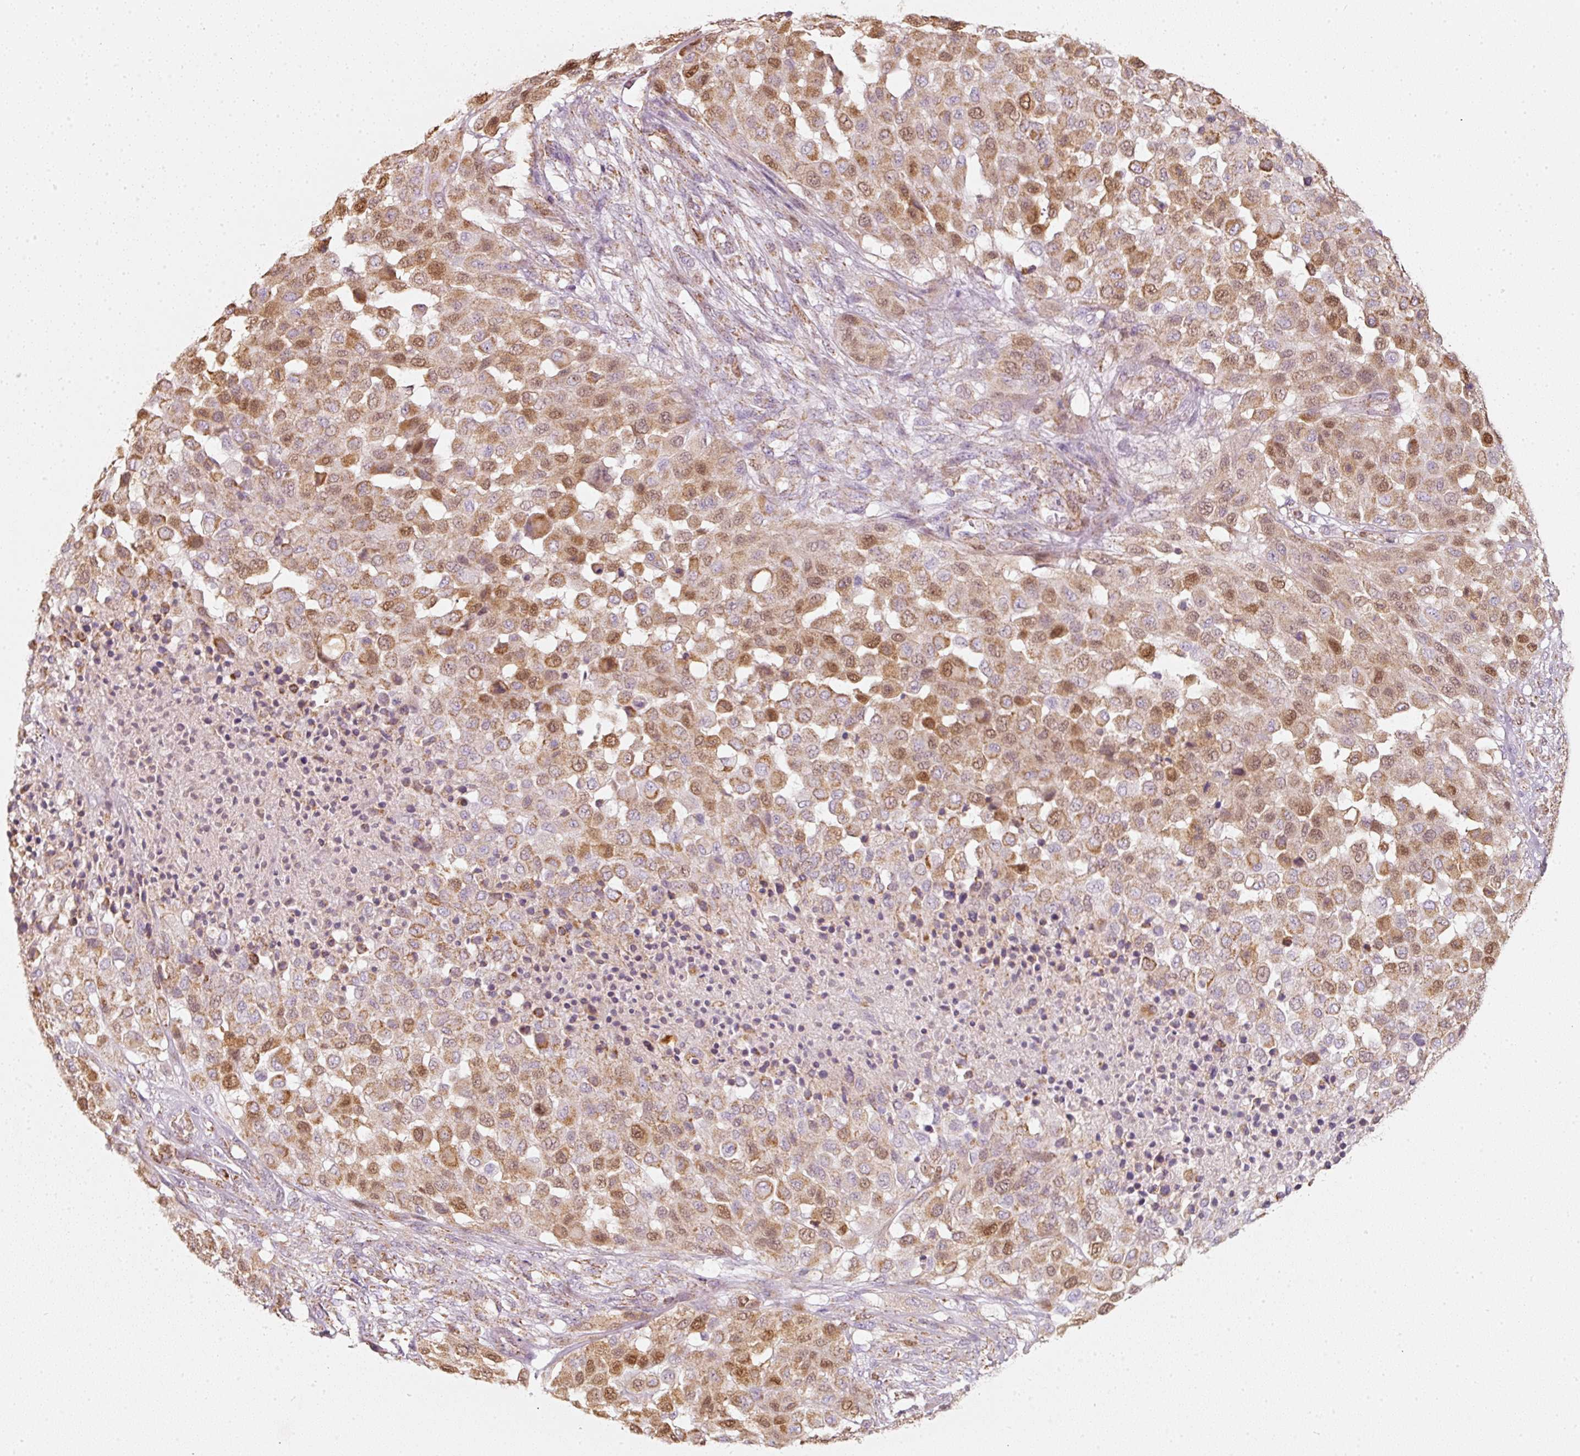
{"staining": {"intensity": "moderate", "quantity": ">75%", "location": "cytoplasmic/membranous,nuclear"}, "tissue": "melanoma", "cell_type": "Tumor cells", "image_type": "cancer", "snomed": [{"axis": "morphology", "description": "Malignant melanoma, Metastatic site"}, {"axis": "topography", "description": "Skin"}], "caption": "Human melanoma stained with a protein marker exhibits moderate staining in tumor cells.", "gene": "DUT", "patient": {"sex": "female", "age": 81}}